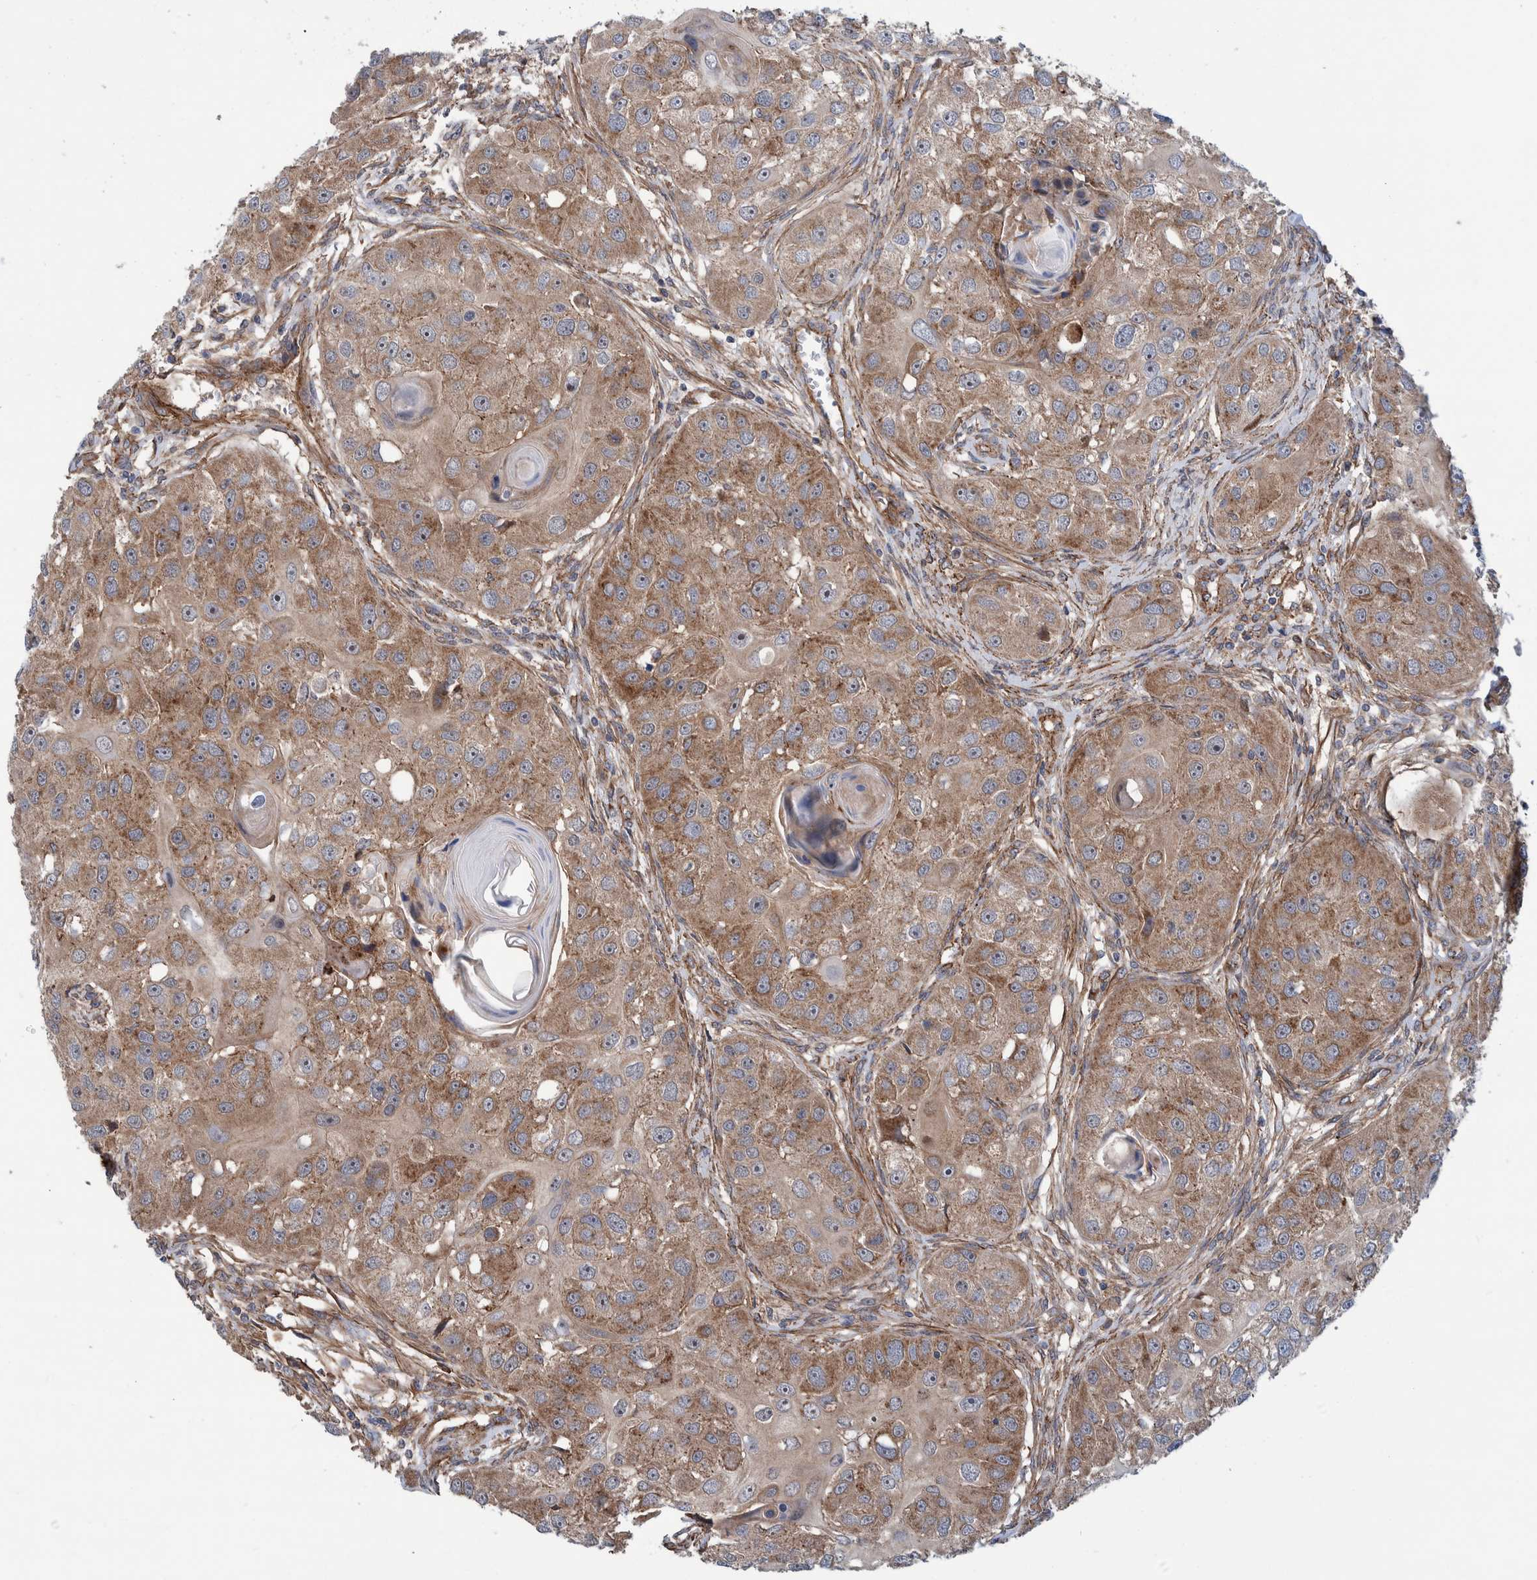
{"staining": {"intensity": "moderate", "quantity": ">75%", "location": "cytoplasmic/membranous"}, "tissue": "head and neck cancer", "cell_type": "Tumor cells", "image_type": "cancer", "snomed": [{"axis": "morphology", "description": "Normal tissue, NOS"}, {"axis": "morphology", "description": "Squamous cell carcinoma, NOS"}, {"axis": "topography", "description": "Skeletal muscle"}, {"axis": "topography", "description": "Head-Neck"}], "caption": "Human head and neck cancer stained with a brown dye shows moderate cytoplasmic/membranous positive staining in about >75% of tumor cells.", "gene": "SLC25A10", "patient": {"sex": "male", "age": 51}}